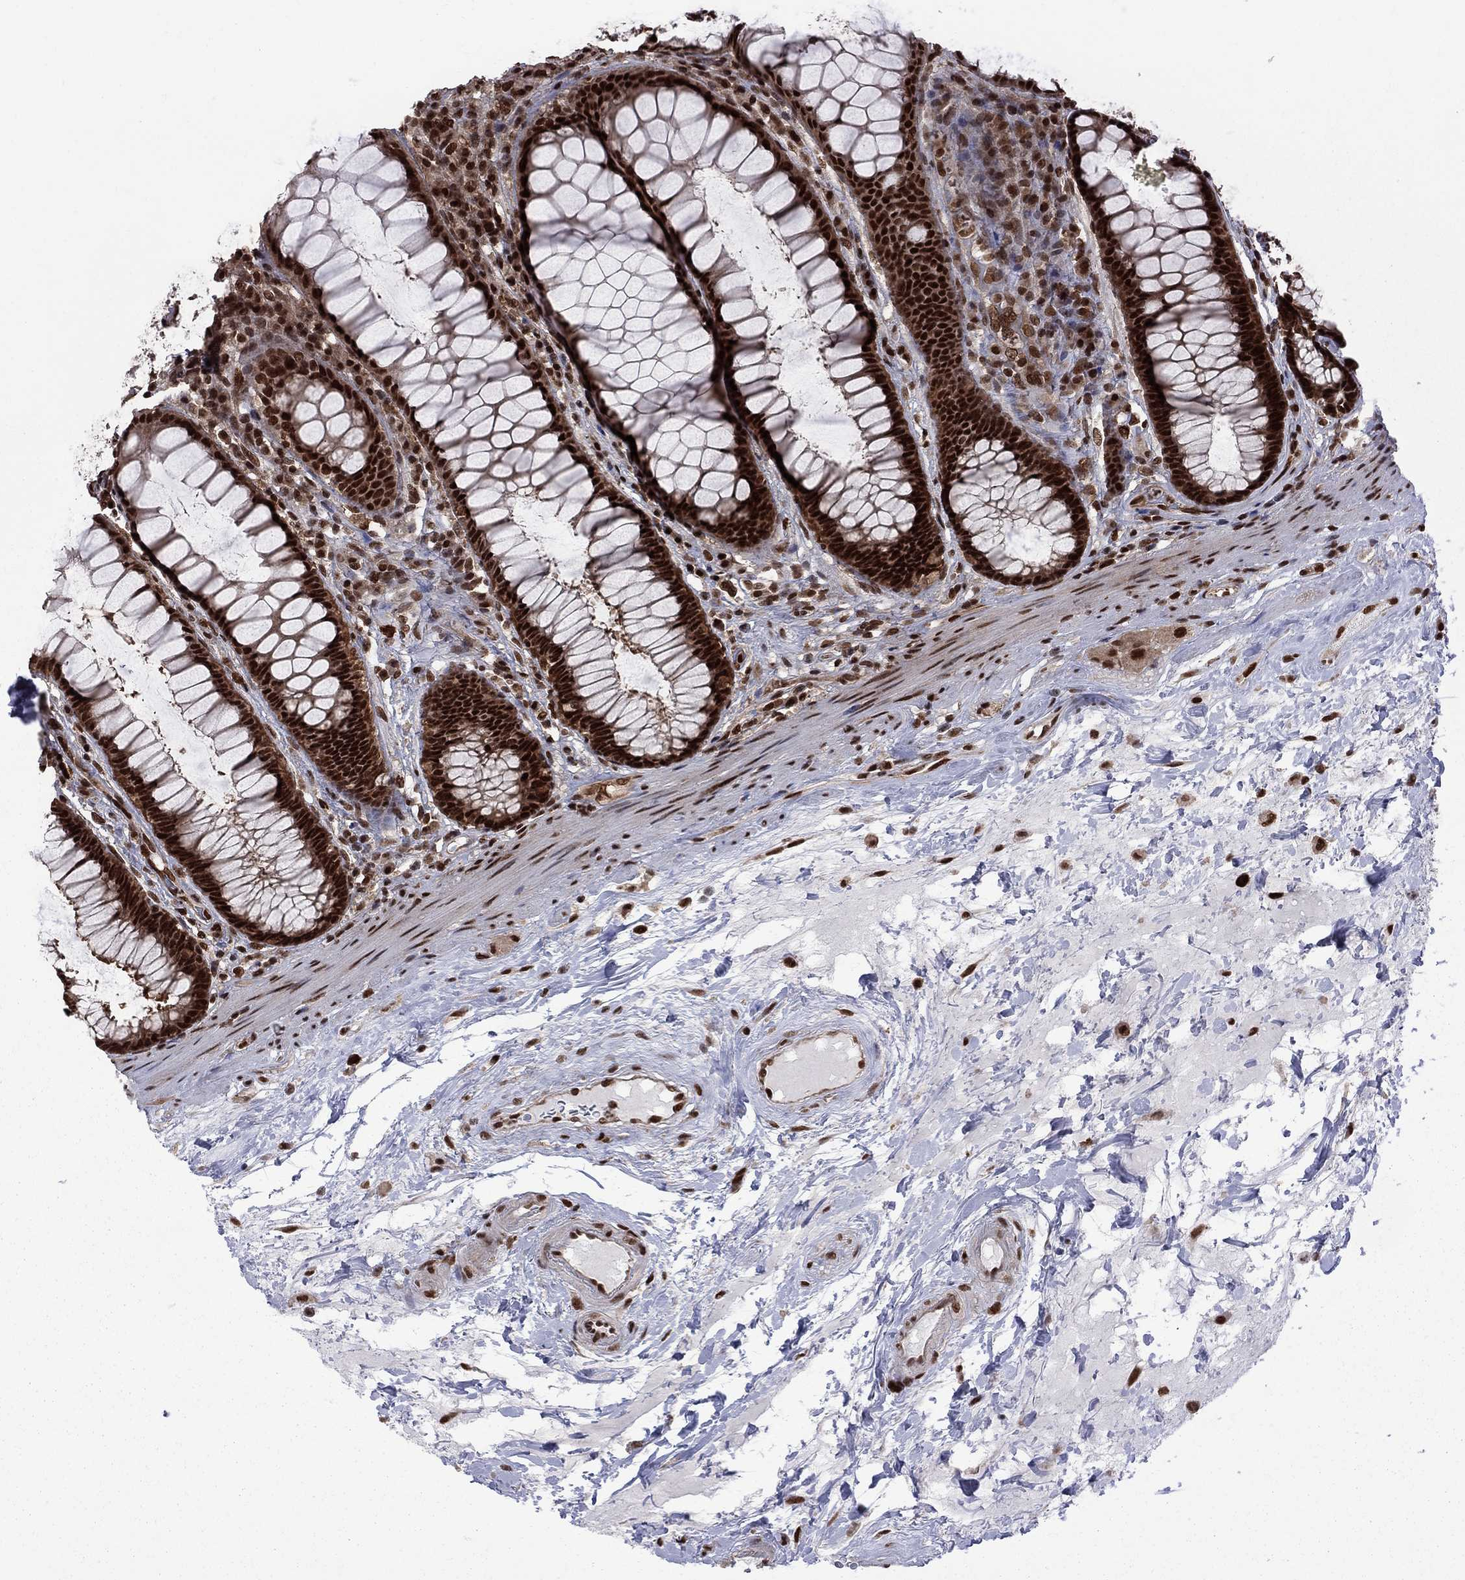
{"staining": {"intensity": "strong", "quantity": ">75%", "location": "nuclear"}, "tissue": "rectum", "cell_type": "Glandular cells", "image_type": "normal", "snomed": [{"axis": "morphology", "description": "Normal tissue, NOS"}, {"axis": "topography", "description": "Rectum"}], "caption": "Immunohistochemistry histopathology image of benign rectum stained for a protein (brown), which shows high levels of strong nuclear staining in approximately >75% of glandular cells.", "gene": "MED25", "patient": {"sex": "male", "age": 72}}